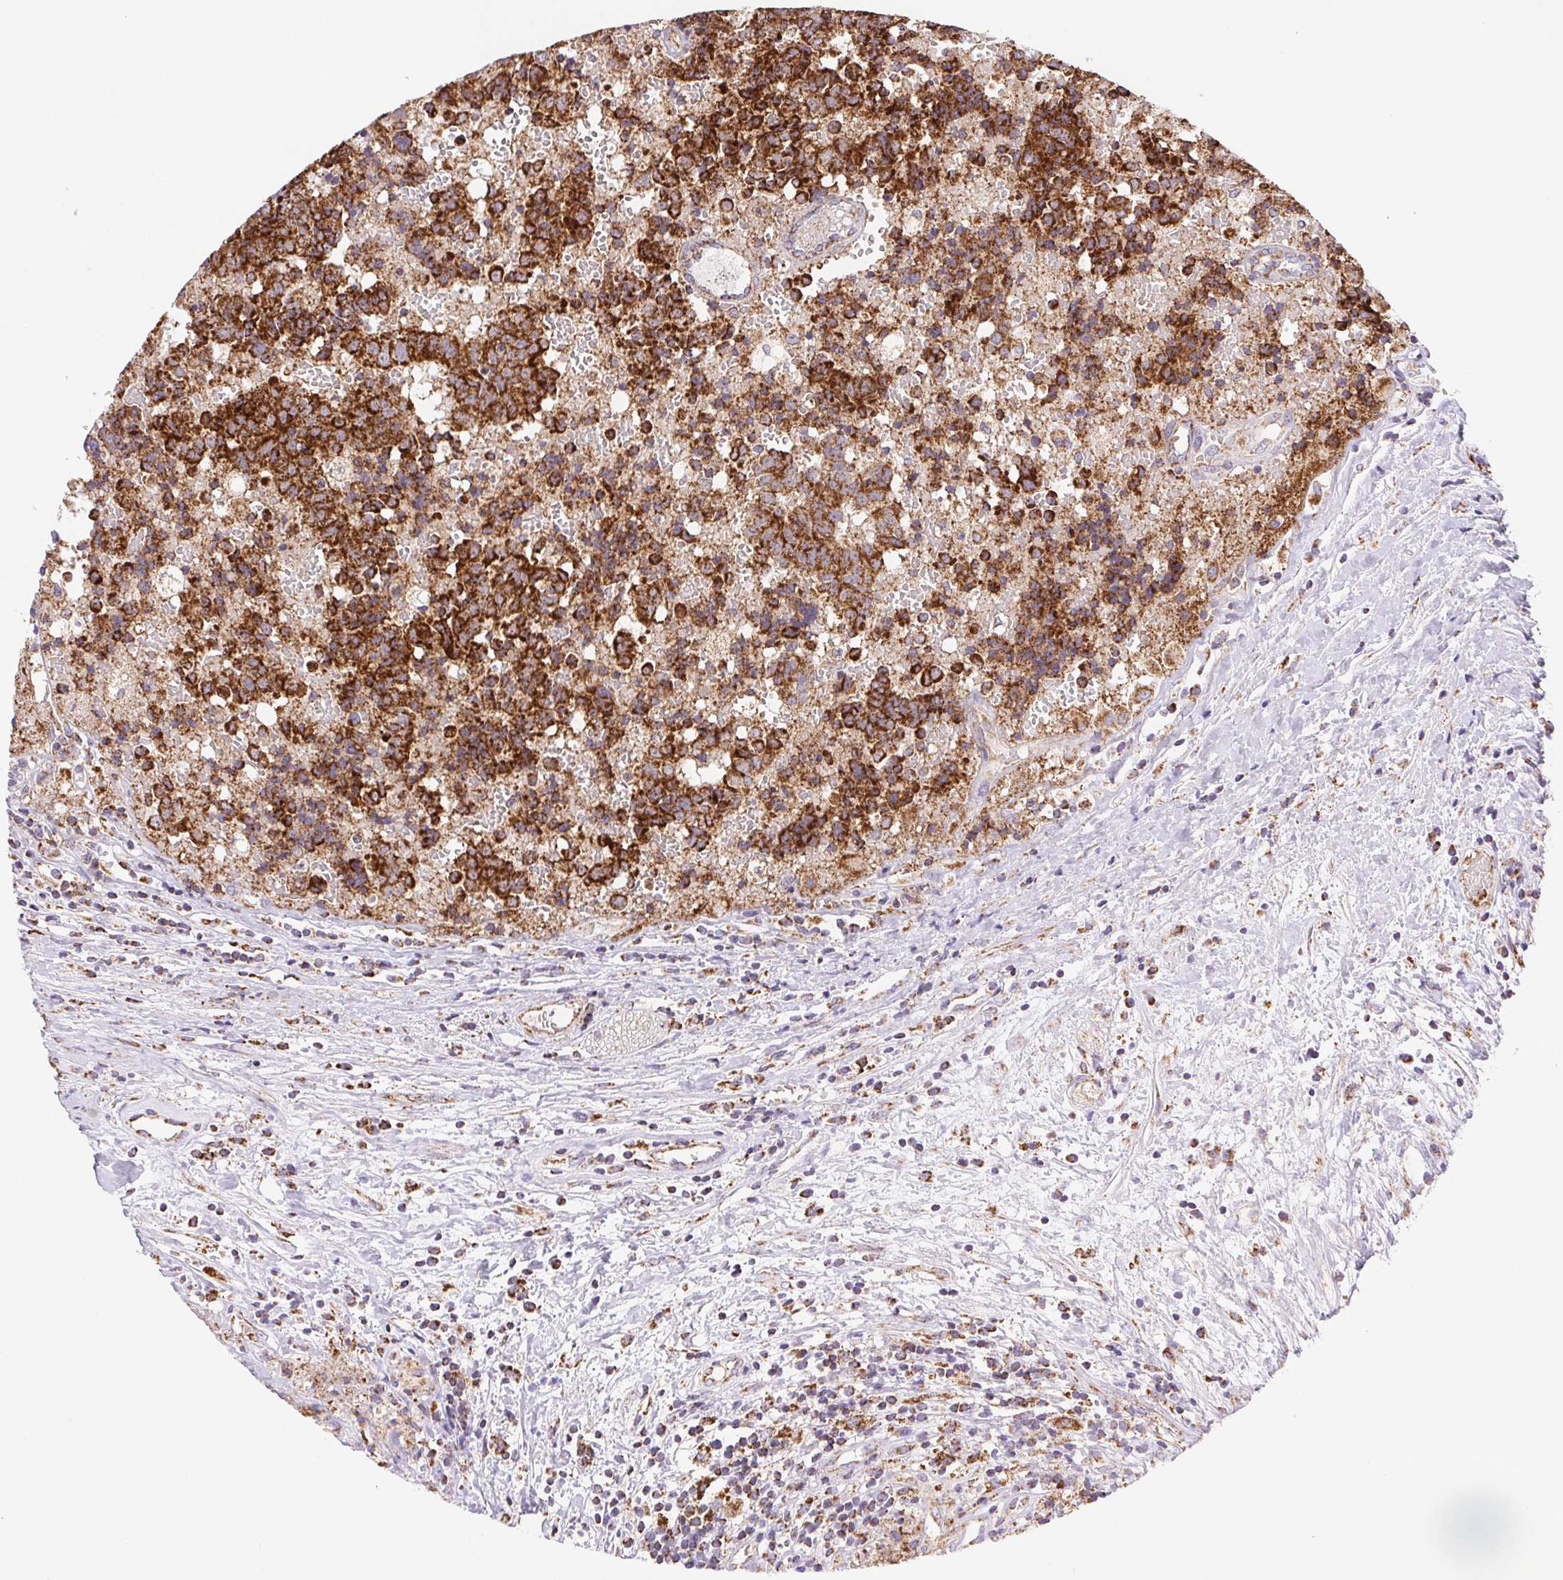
{"staining": {"intensity": "strong", "quantity": ">75%", "location": "cytoplasmic/membranous"}, "tissue": "prostate cancer", "cell_type": "Tumor cells", "image_type": "cancer", "snomed": [{"axis": "morphology", "description": "Adenocarcinoma, High grade"}, {"axis": "topography", "description": "Prostate and seminal vesicle, NOS"}], "caption": "Prostate cancer (high-grade adenocarcinoma) stained for a protein (brown) exhibits strong cytoplasmic/membranous positive staining in about >75% of tumor cells.", "gene": "NIPSNAP2", "patient": {"sex": "male", "age": 60}}